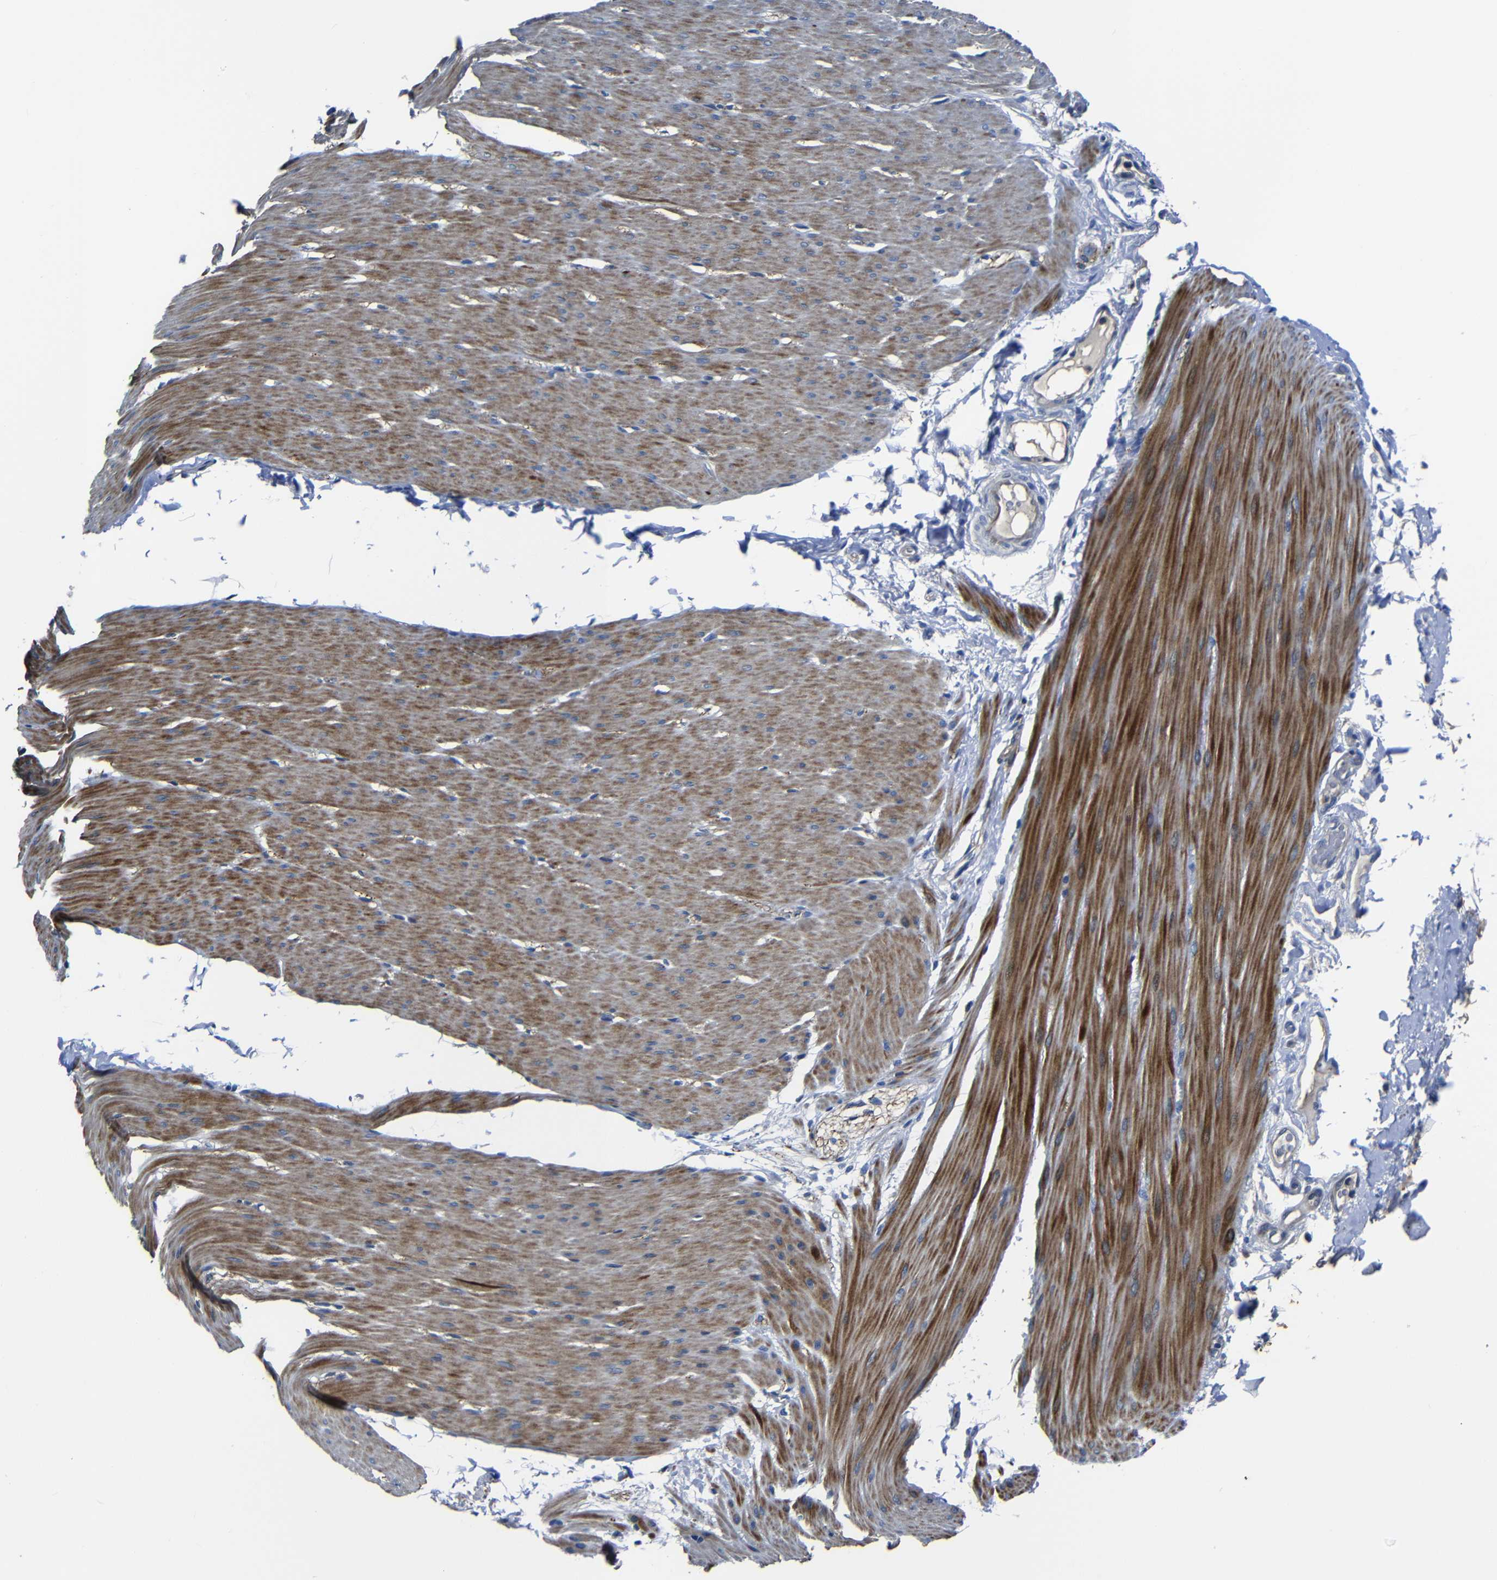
{"staining": {"intensity": "strong", "quantity": ">75%", "location": "cytoplasmic/membranous"}, "tissue": "smooth muscle", "cell_type": "Smooth muscle cells", "image_type": "normal", "snomed": [{"axis": "morphology", "description": "Normal tissue, NOS"}, {"axis": "topography", "description": "Smooth muscle"}, {"axis": "topography", "description": "Colon"}], "caption": "Immunohistochemical staining of benign smooth muscle displays >75% levels of strong cytoplasmic/membranous protein positivity in about >75% of smooth muscle cells.", "gene": "AFDN", "patient": {"sex": "male", "age": 67}}